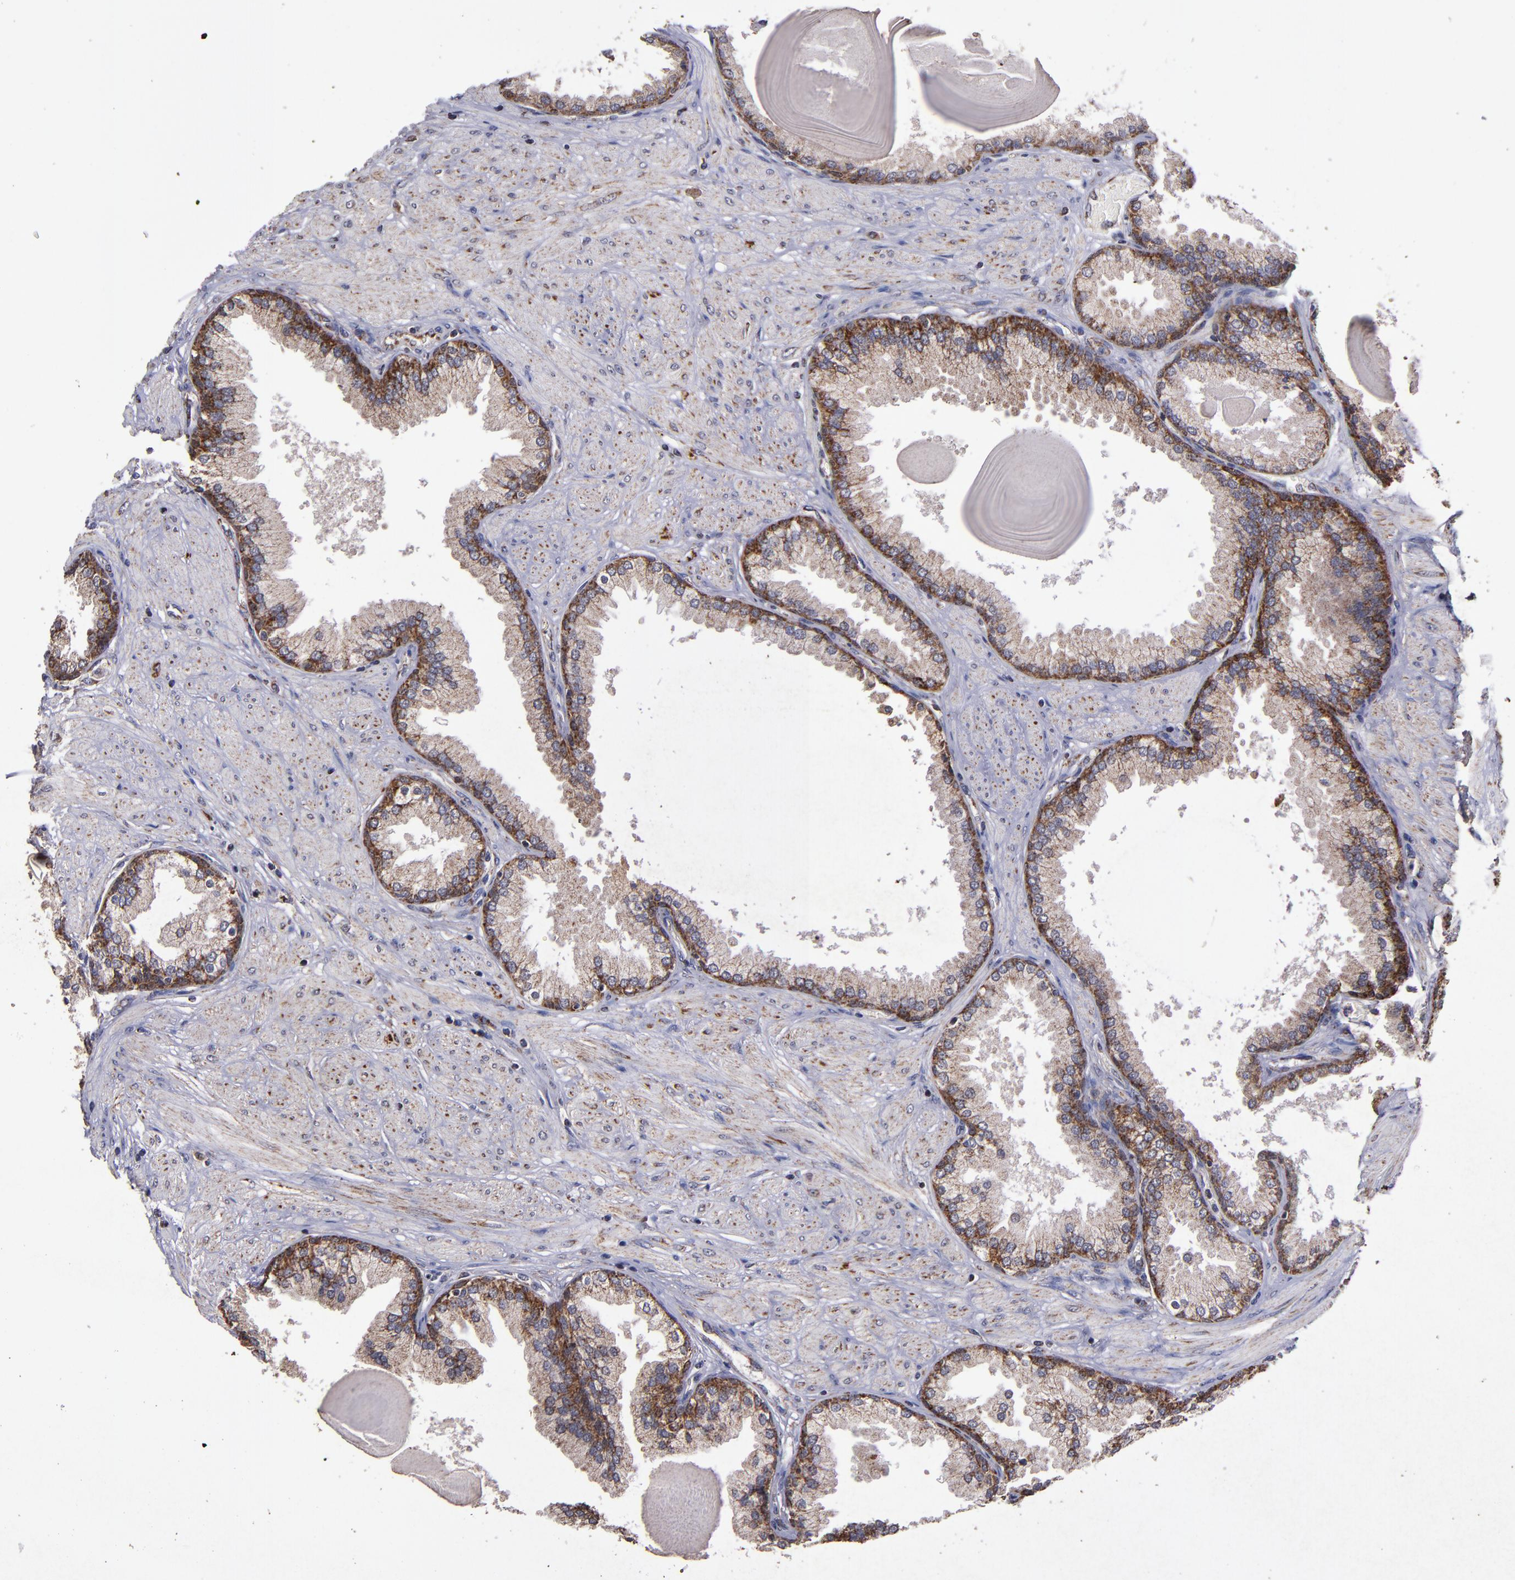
{"staining": {"intensity": "moderate", "quantity": ">75%", "location": "cytoplasmic/membranous"}, "tissue": "prostate", "cell_type": "Glandular cells", "image_type": "normal", "snomed": [{"axis": "morphology", "description": "Normal tissue, NOS"}, {"axis": "topography", "description": "Prostate"}], "caption": "IHC of benign human prostate exhibits medium levels of moderate cytoplasmic/membranous expression in about >75% of glandular cells.", "gene": "TIMM9", "patient": {"sex": "male", "age": 51}}